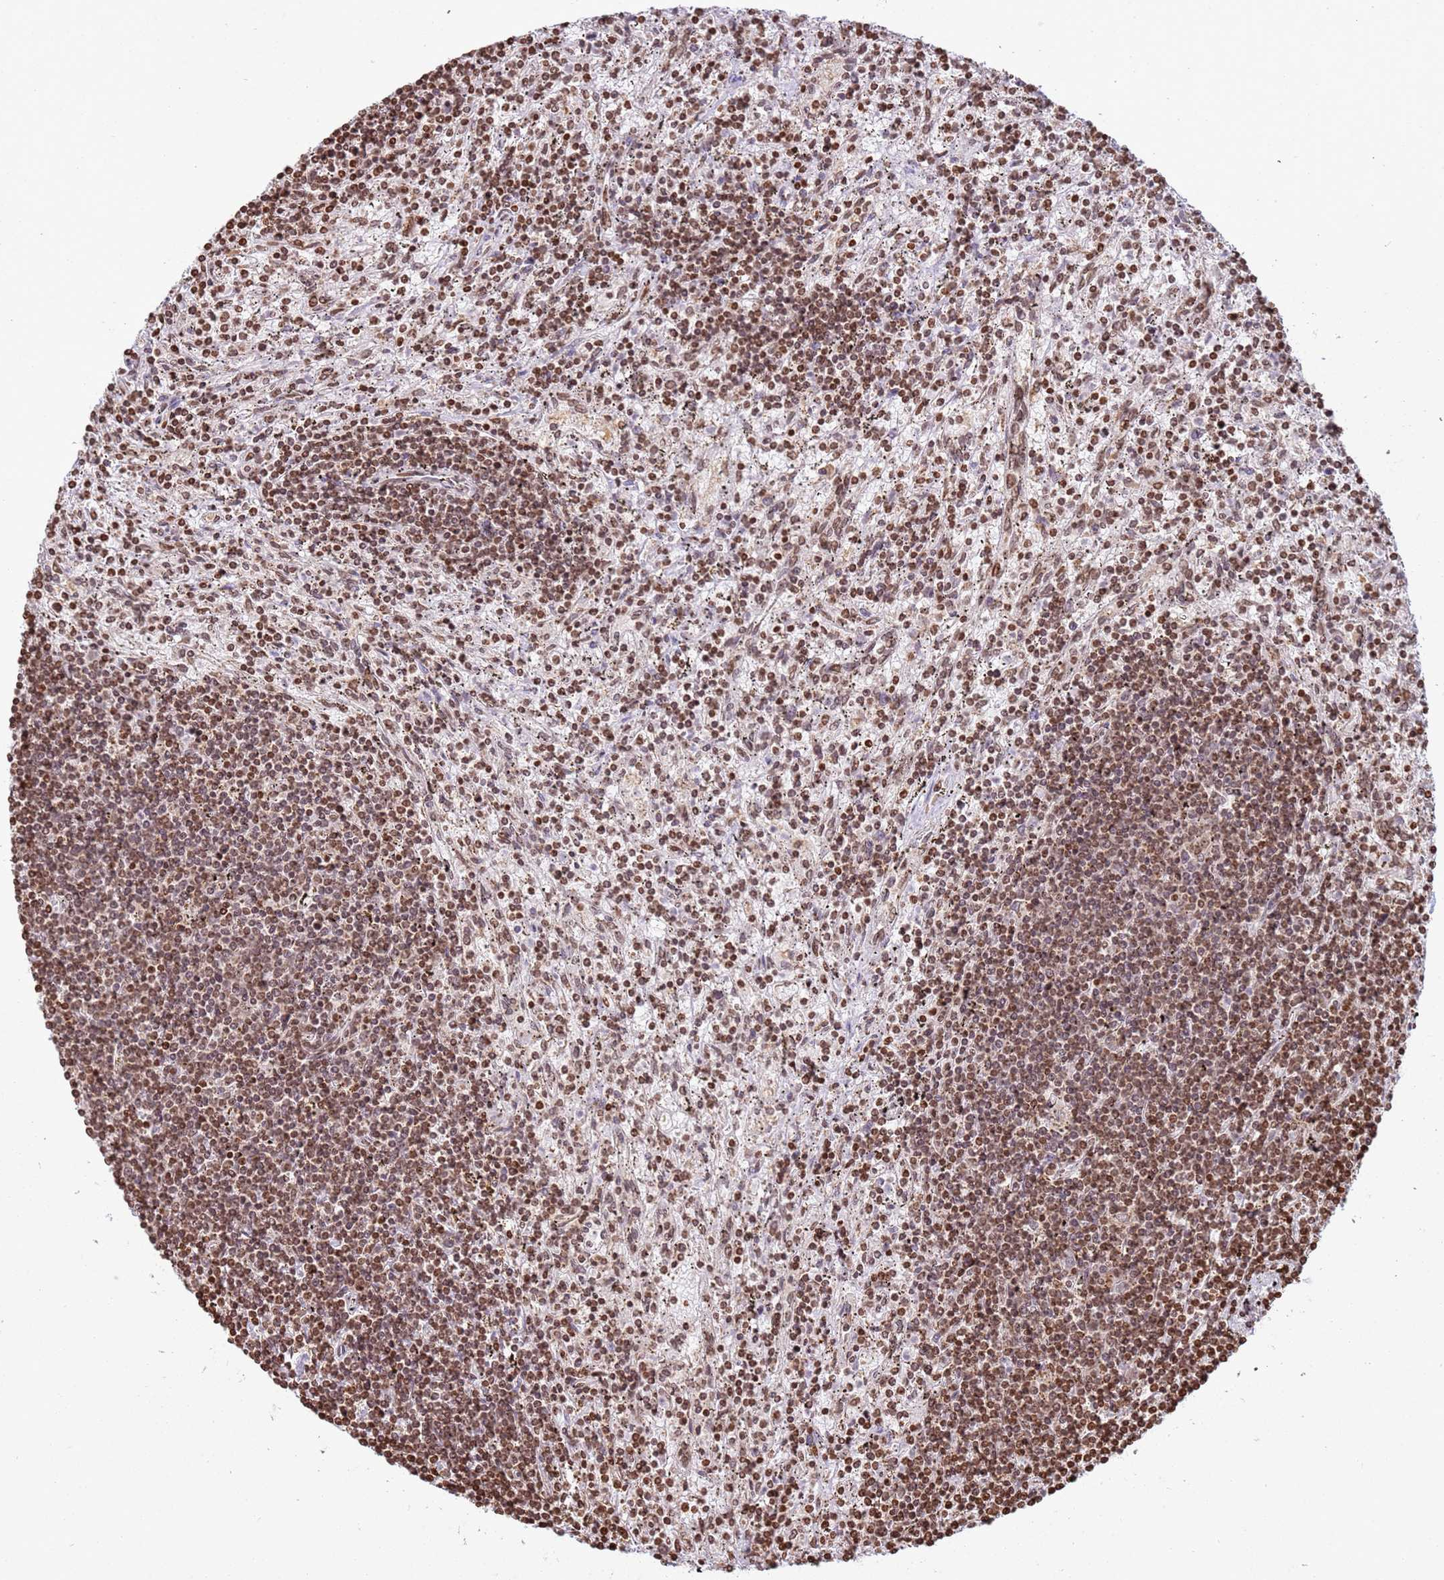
{"staining": {"intensity": "moderate", "quantity": ">75%", "location": "cytoplasmic/membranous,nuclear"}, "tissue": "lymphoma", "cell_type": "Tumor cells", "image_type": "cancer", "snomed": [{"axis": "morphology", "description": "Malignant lymphoma, non-Hodgkin's type, Low grade"}, {"axis": "topography", "description": "Spleen"}], "caption": "Human low-grade malignant lymphoma, non-Hodgkin's type stained with a protein marker displays moderate staining in tumor cells.", "gene": "SCAF1", "patient": {"sex": "male", "age": 76}}